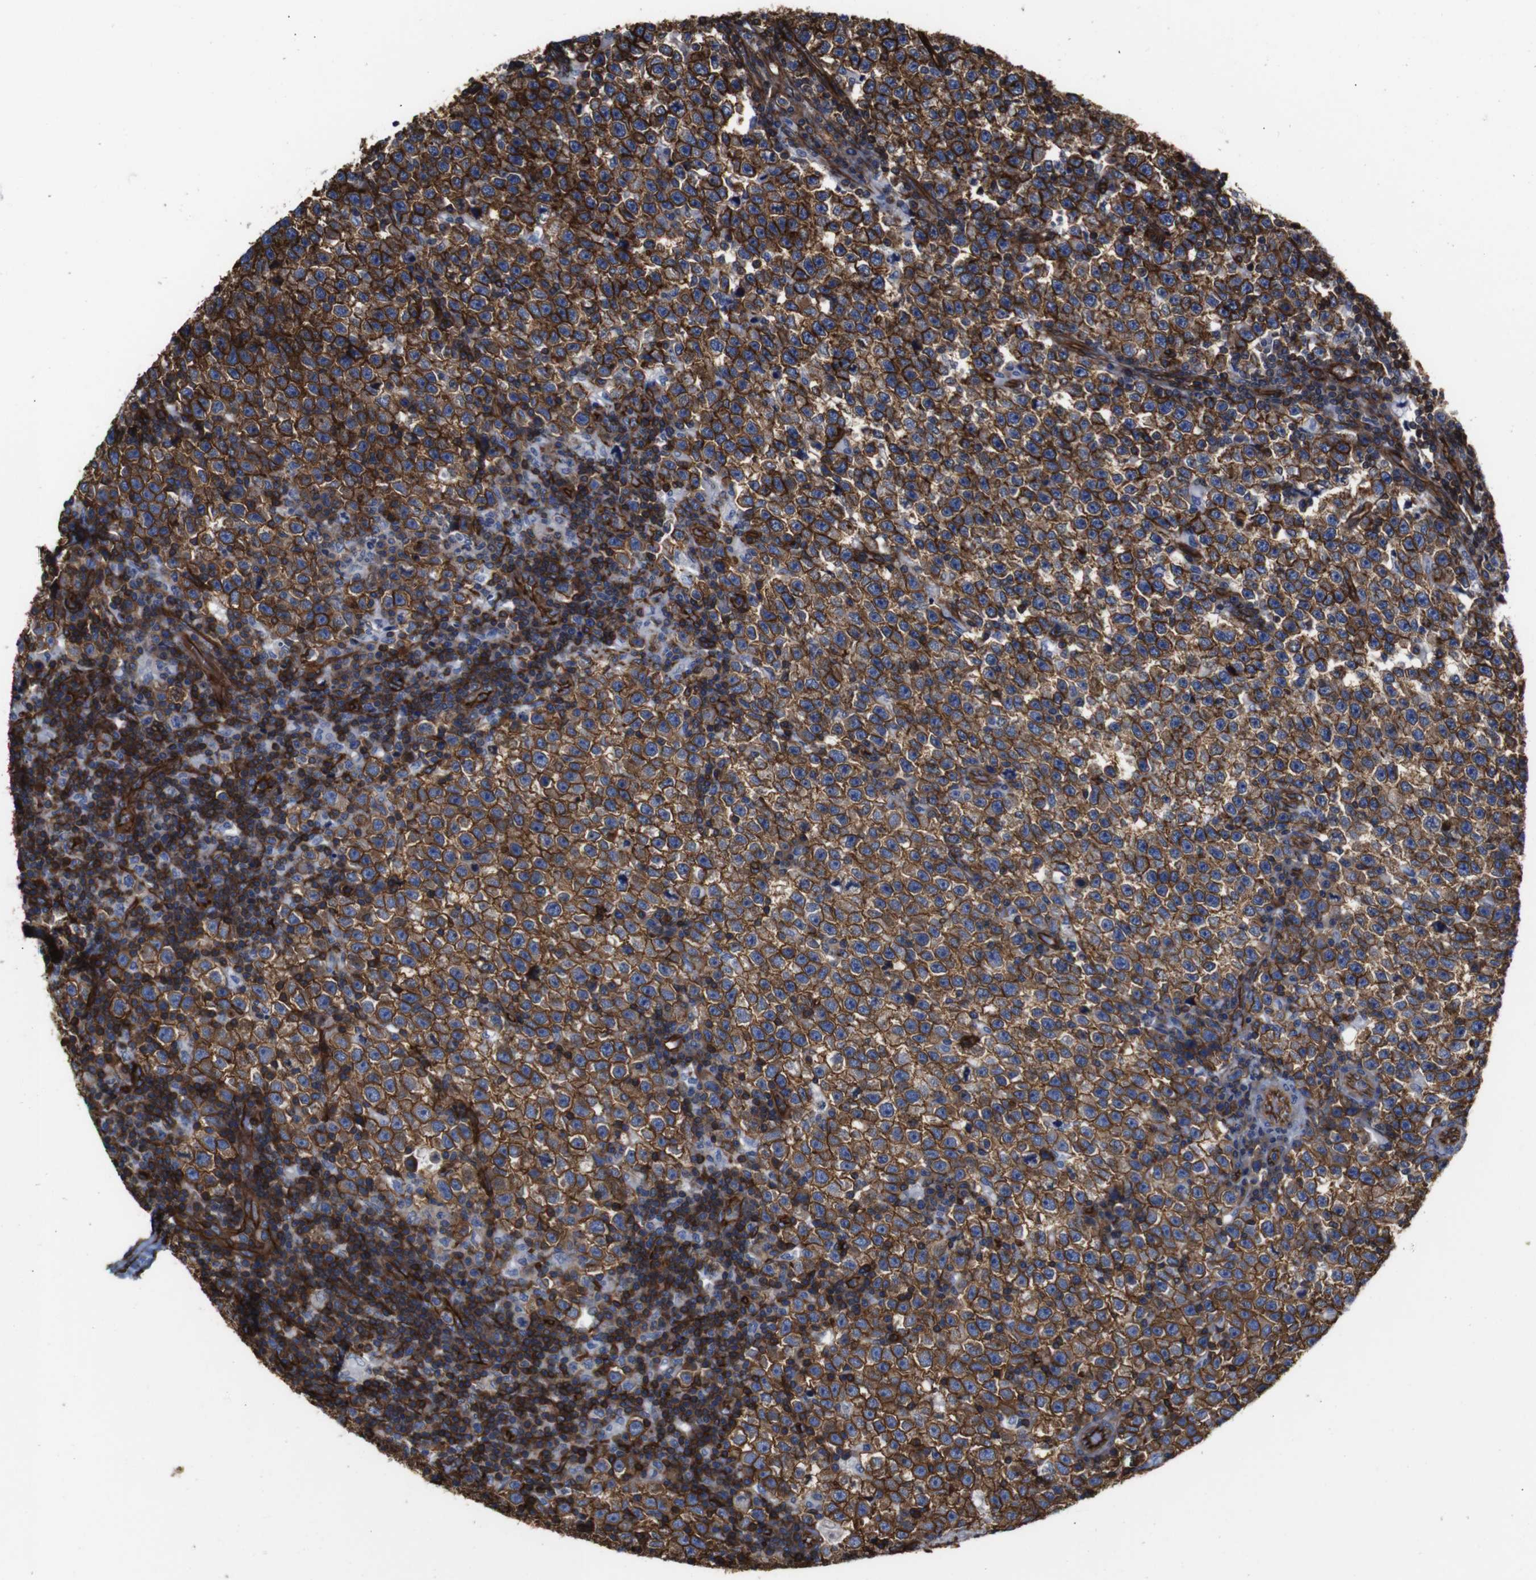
{"staining": {"intensity": "strong", "quantity": ">75%", "location": "cytoplasmic/membranous"}, "tissue": "testis cancer", "cell_type": "Tumor cells", "image_type": "cancer", "snomed": [{"axis": "morphology", "description": "Seminoma, NOS"}, {"axis": "topography", "description": "Testis"}], "caption": "This histopathology image reveals testis seminoma stained with IHC to label a protein in brown. The cytoplasmic/membranous of tumor cells show strong positivity for the protein. Nuclei are counter-stained blue.", "gene": "SPTBN1", "patient": {"sex": "male", "age": 43}}